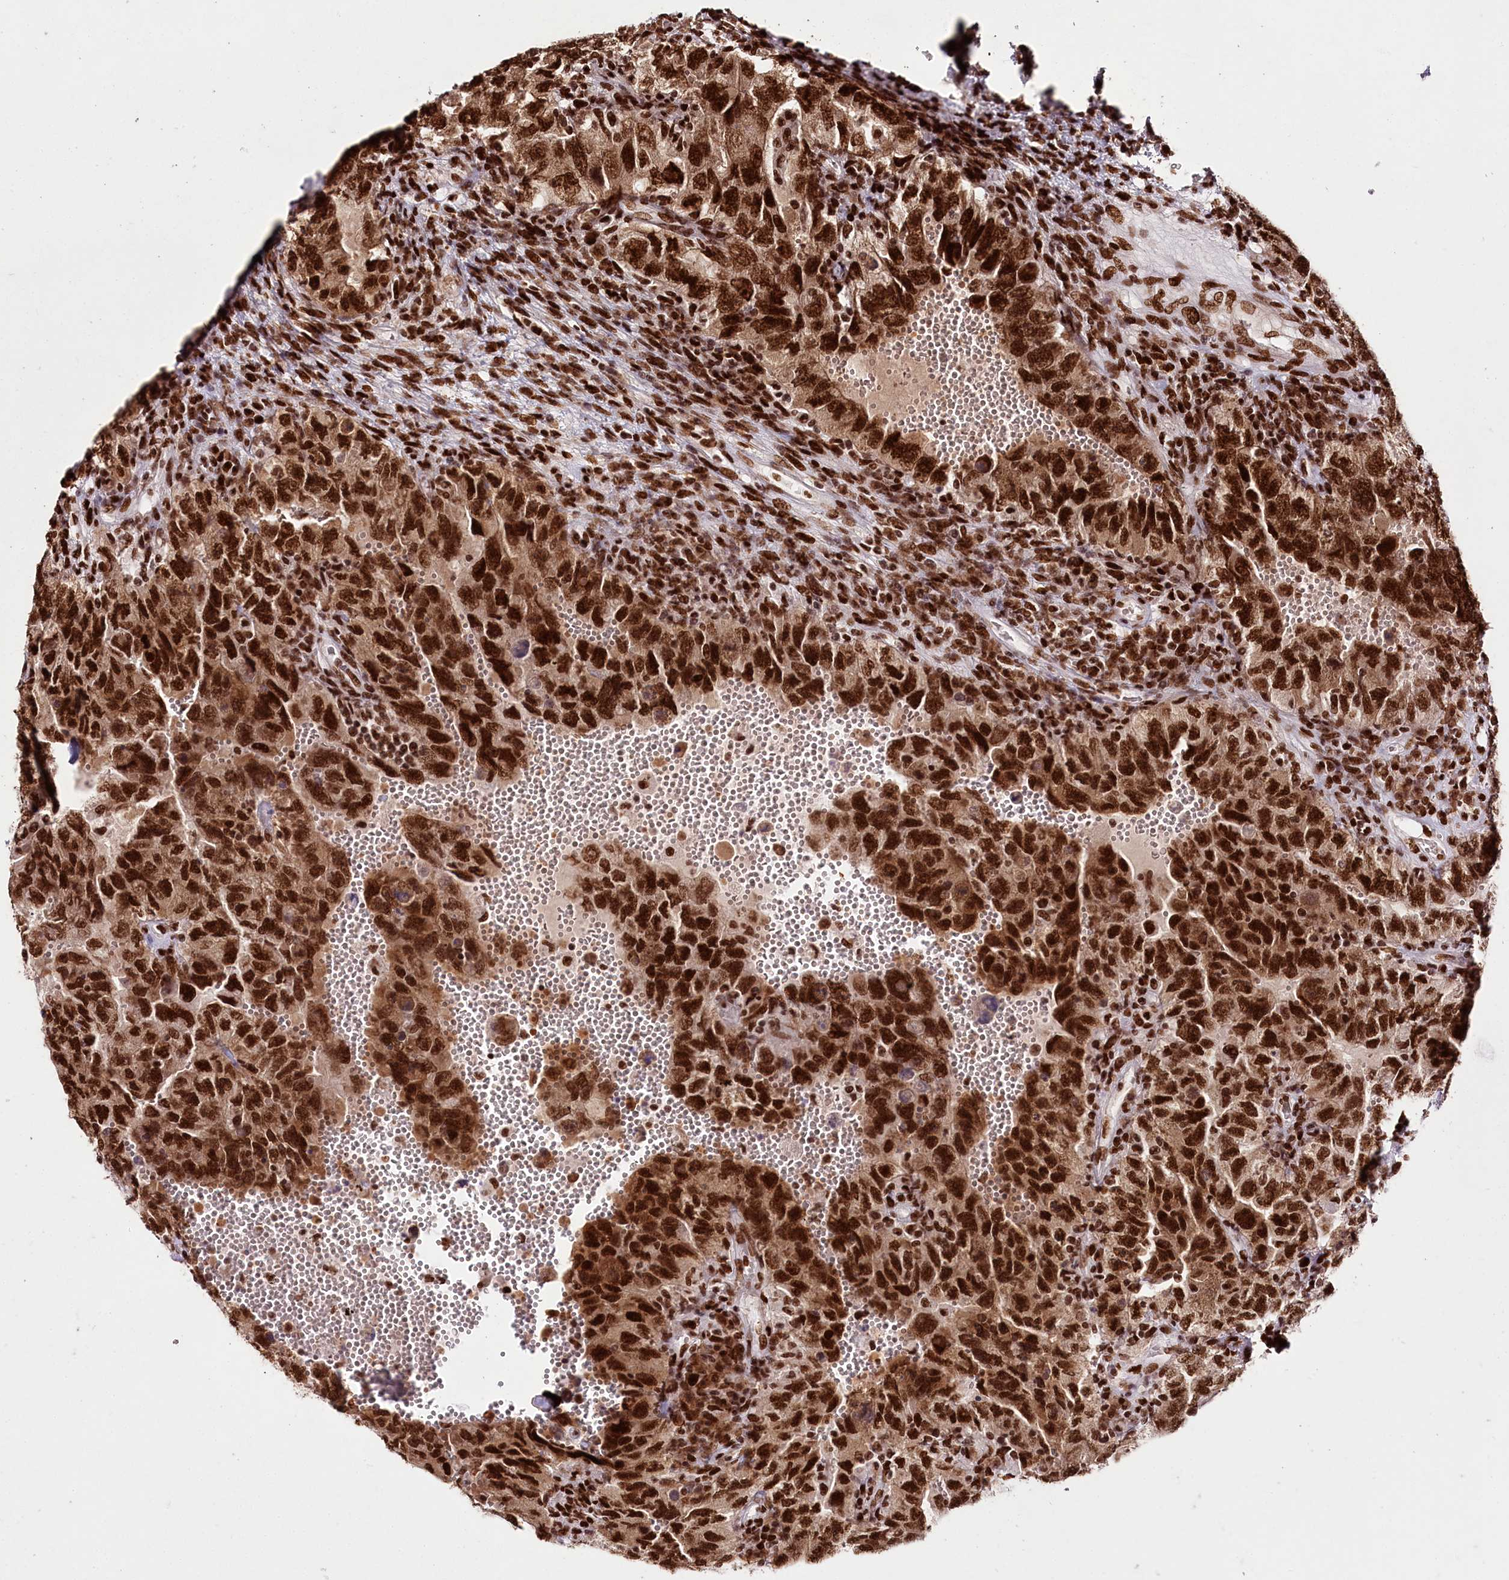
{"staining": {"intensity": "strong", "quantity": ">75%", "location": "nuclear"}, "tissue": "testis cancer", "cell_type": "Tumor cells", "image_type": "cancer", "snomed": [{"axis": "morphology", "description": "Carcinoma, Embryonal, NOS"}, {"axis": "topography", "description": "Testis"}], "caption": "Immunohistochemistry image of neoplastic tissue: human testis embryonal carcinoma stained using IHC shows high levels of strong protein expression localized specifically in the nuclear of tumor cells, appearing as a nuclear brown color.", "gene": "SMARCE1", "patient": {"sex": "male", "age": 26}}